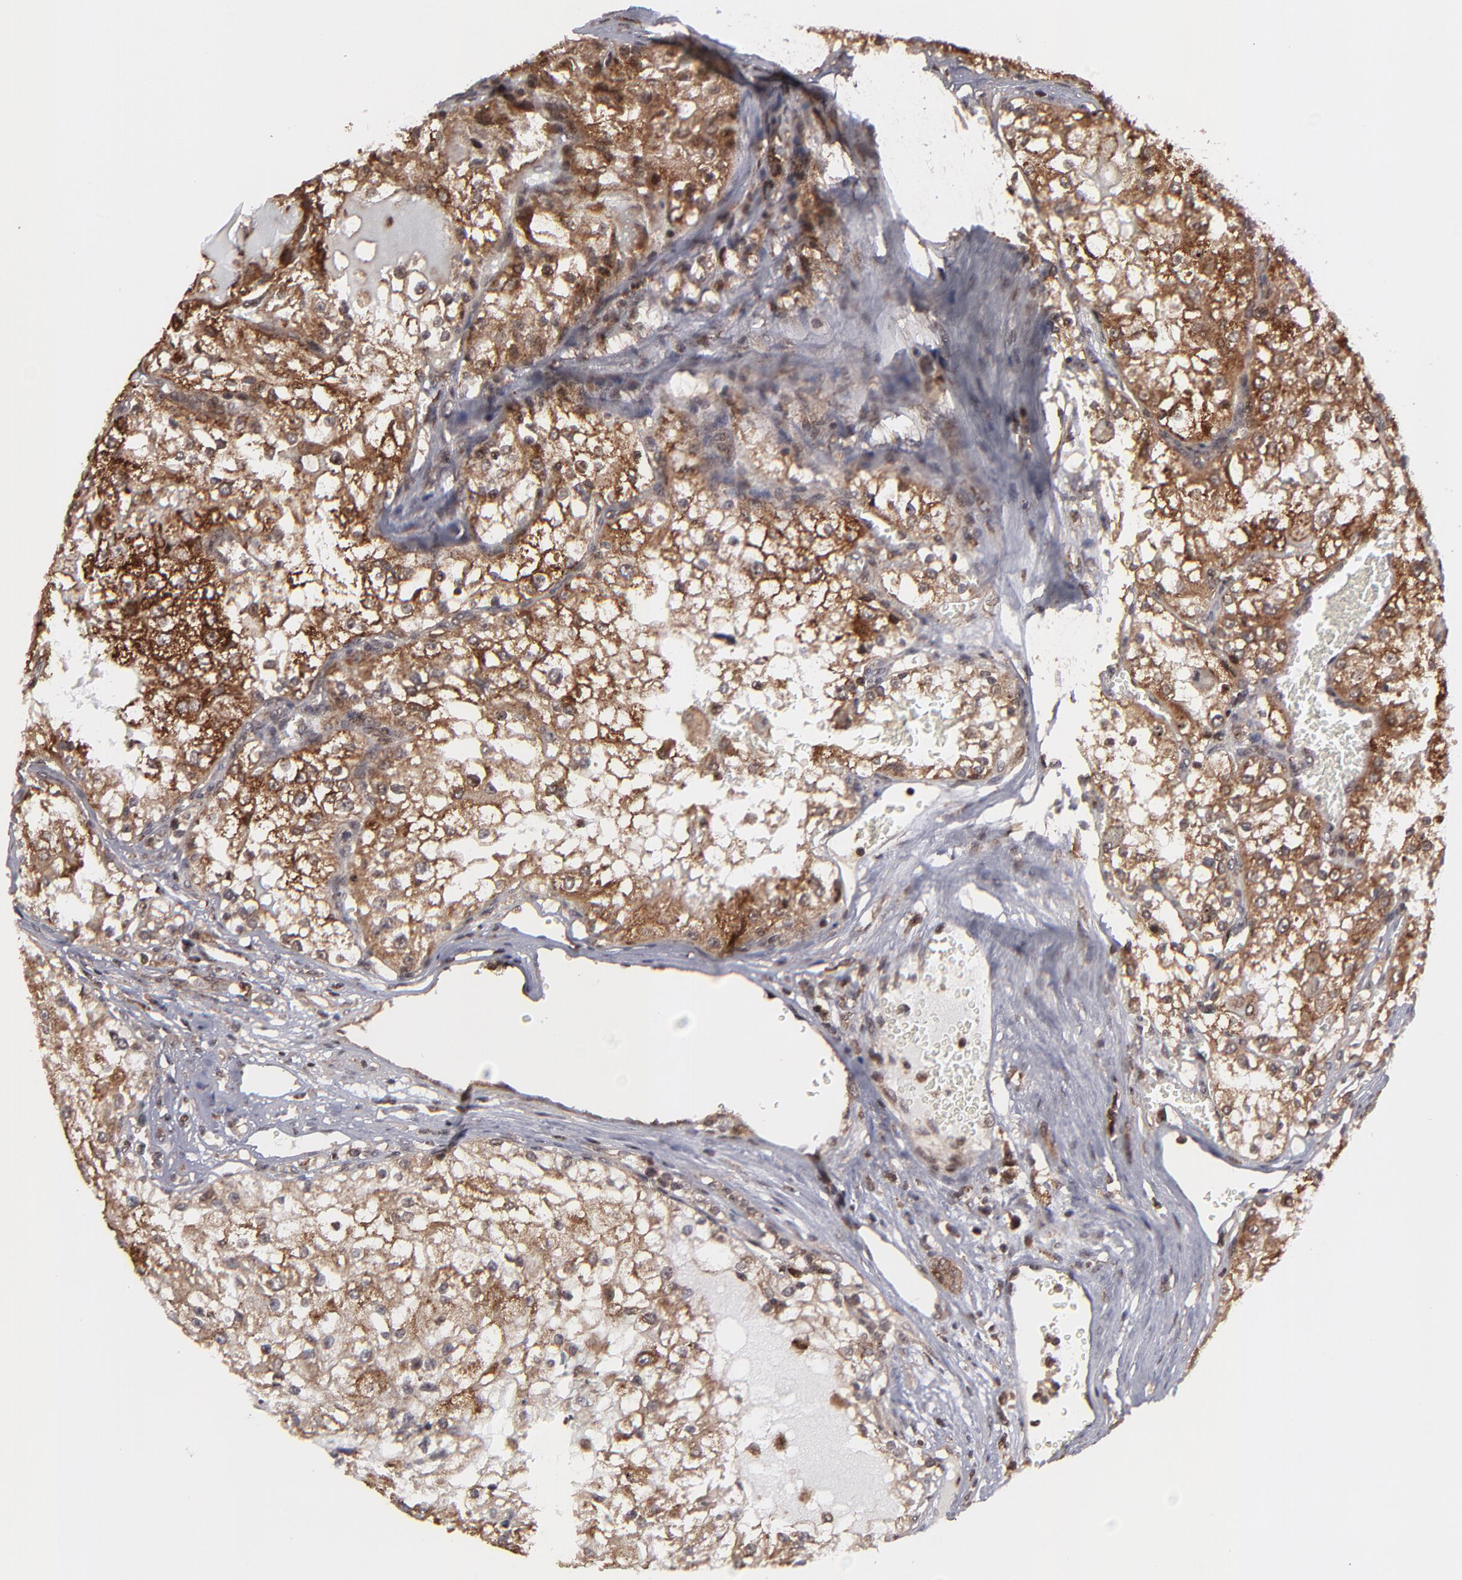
{"staining": {"intensity": "strong", "quantity": ">75%", "location": "cytoplasmic/membranous,nuclear"}, "tissue": "renal cancer", "cell_type": "Tumor cells", "image_type": "cancer", "snomed": [{"axis": "morphology", "description": "Adenocarcinoma, NOS"}, {"axis": "topography", "description": "Kidney"}], "caption": "This is a histology image of IHC staining of renal cancer (adenocarcinoma), which shows strong positivity in the cytoplasmic/membranous and nuclear of tumor cells.", "gene": "RGS6", "patient": {"sex": "female", "age": 74}}